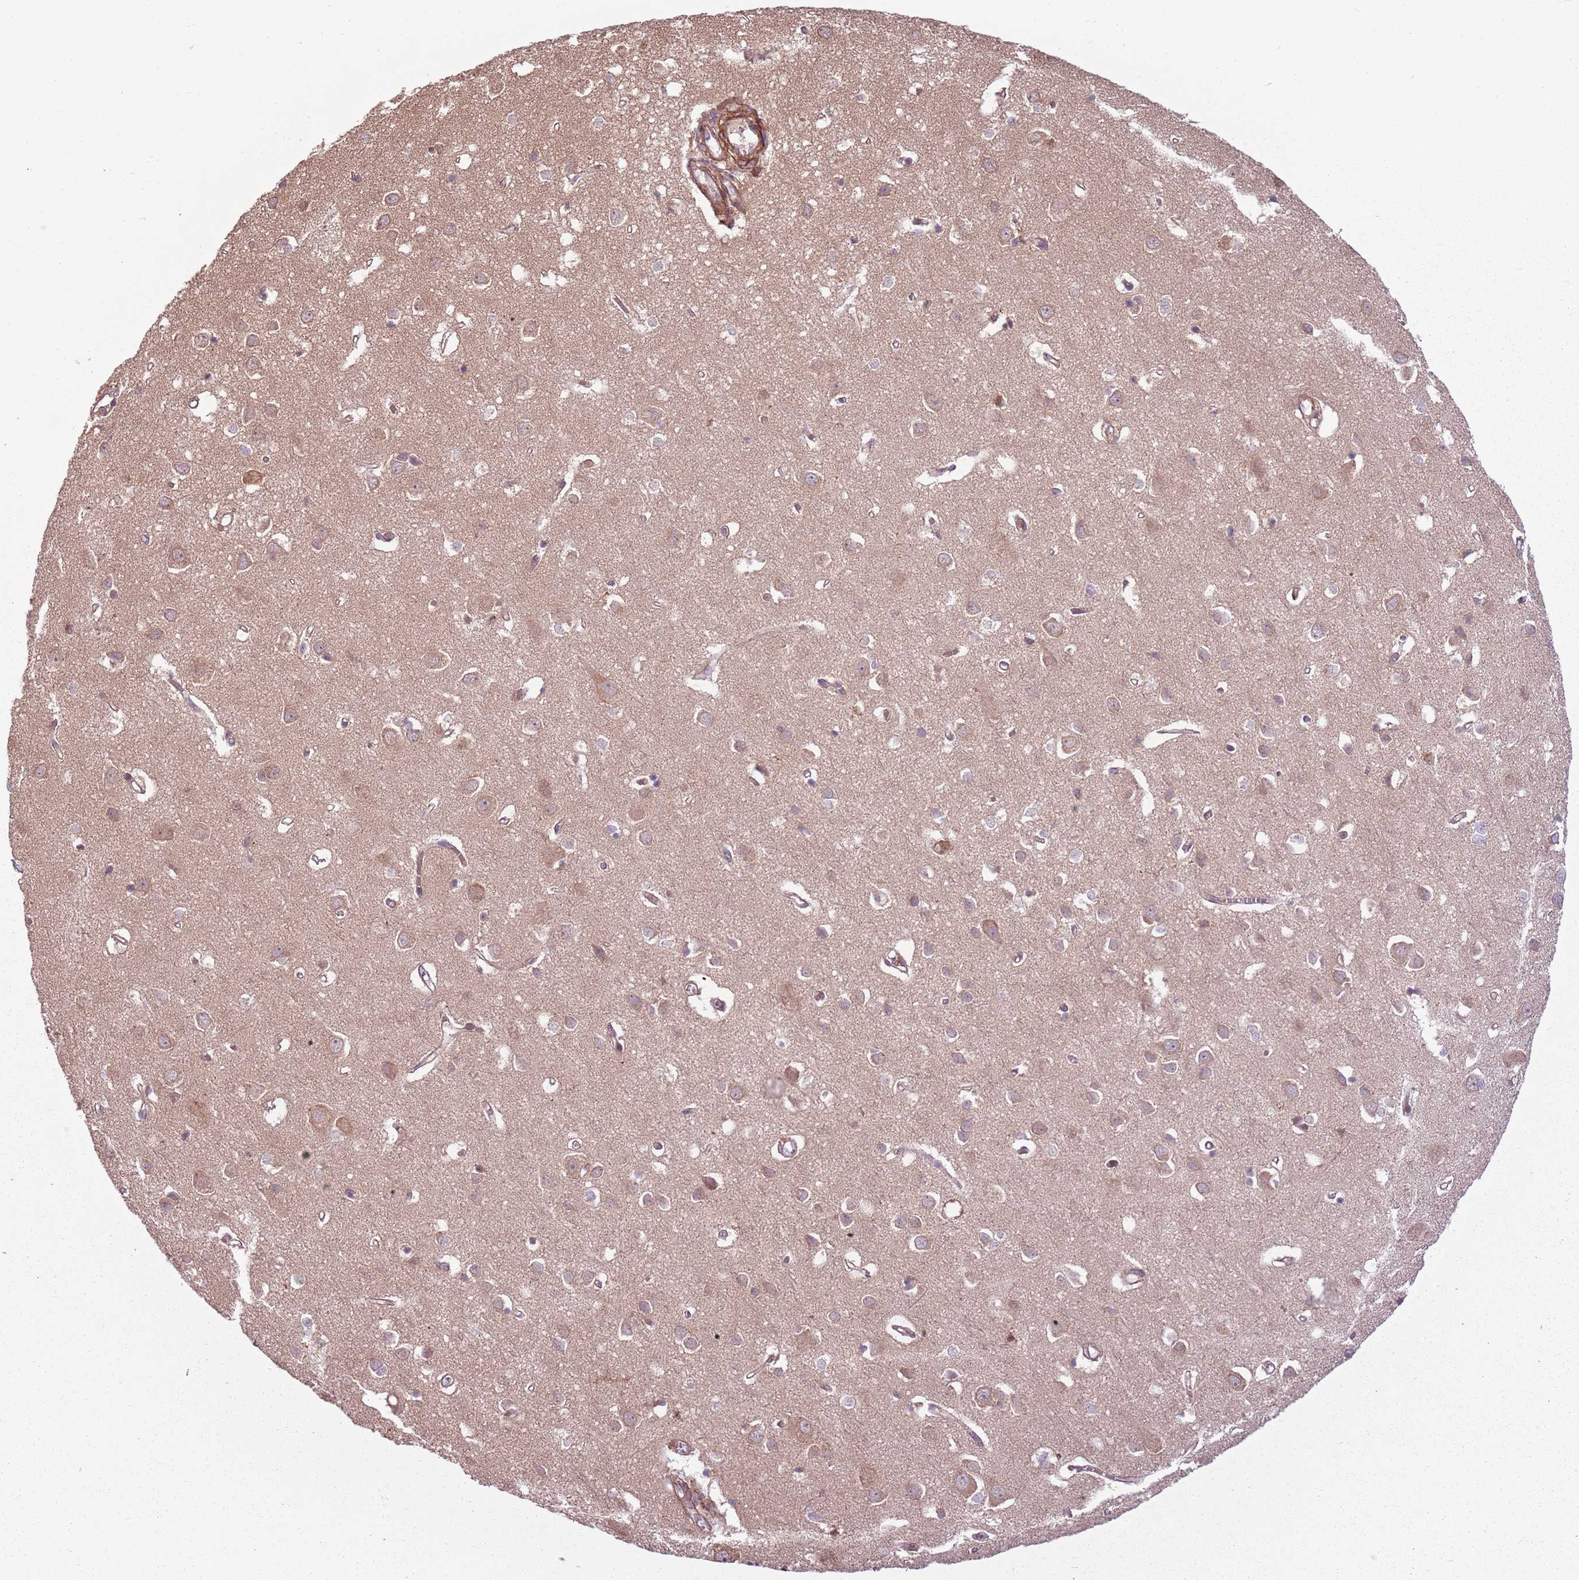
{"staining": {"intensity": "weak", "quantity": ">75%", "location": "cytoplasmic/membranous"}, "tissue": "cerebral cortex", "cell_type": "Endothelial cells", "image_type": "normal", "snomed": [{"axis": "morphology", "description": "Normal tissue, NOS"}, {"axis": "topography", "description": "Cerebral cortex"}], "caption": "Endothelial cells demonstrate low levels of weak cytoplasmic/membranous expression in approximately >75% of cells in unremarkable human cerebral cortex.", "gene": "RPL21", "patient": {"sex": "female", "age": 64}}